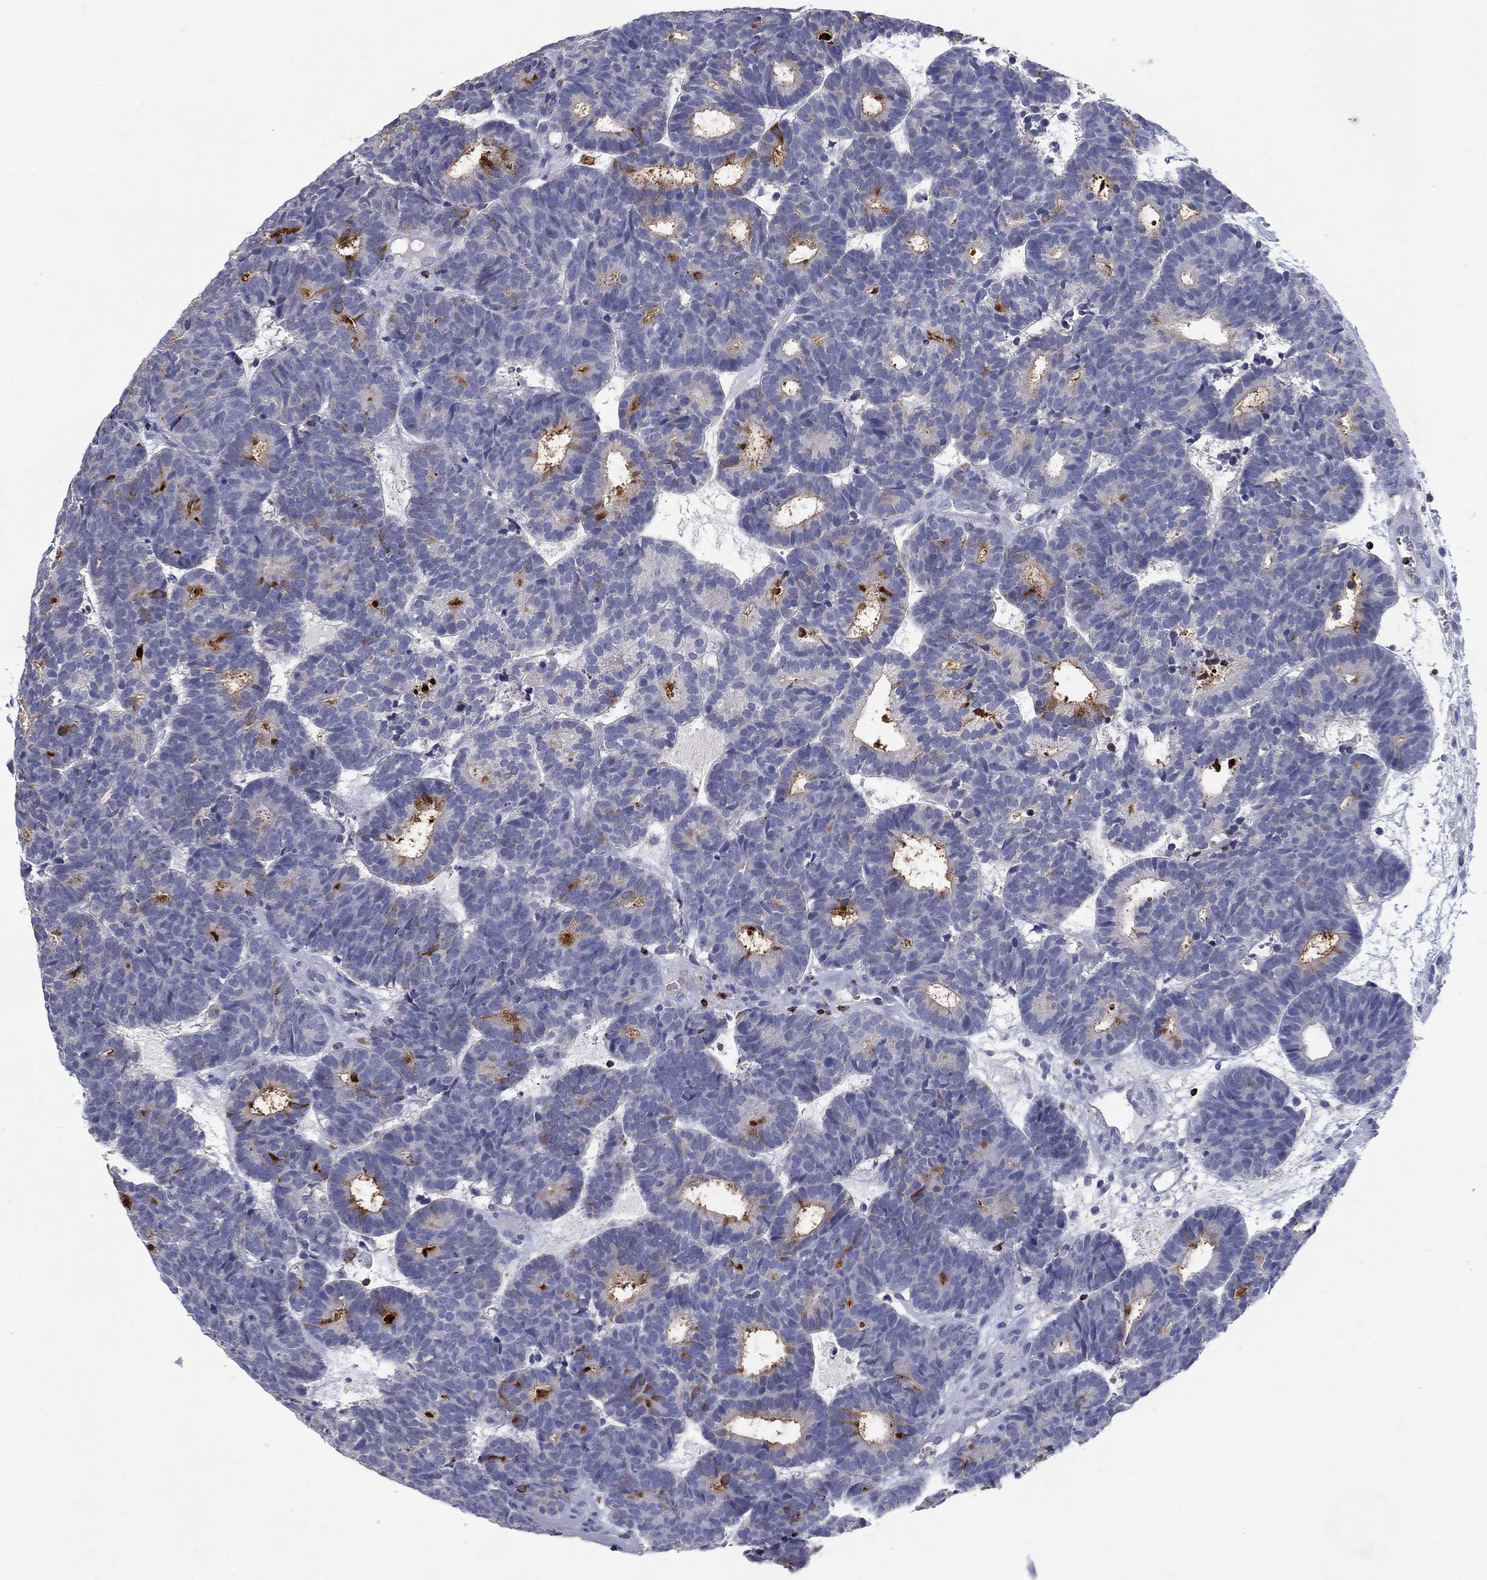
{"staining": {"intensity": "negative", "quantity": "none", "location": "none"}, "tissue": "head and neck cancer", "cell_type": "Tumor cells", "image_type": "cancer", "snomed": [{"axis": "morphology", "description": "Adenocarcinoma, NOS"}, {"axis": "topography", "description": "Head-Neck"}], "caption": "Head and neck adenocarcinoma stained for a protein using IHC displays no expression tumor cells.", "gene": "GZMA", "patient": {"sex": "female", "age": 81}}